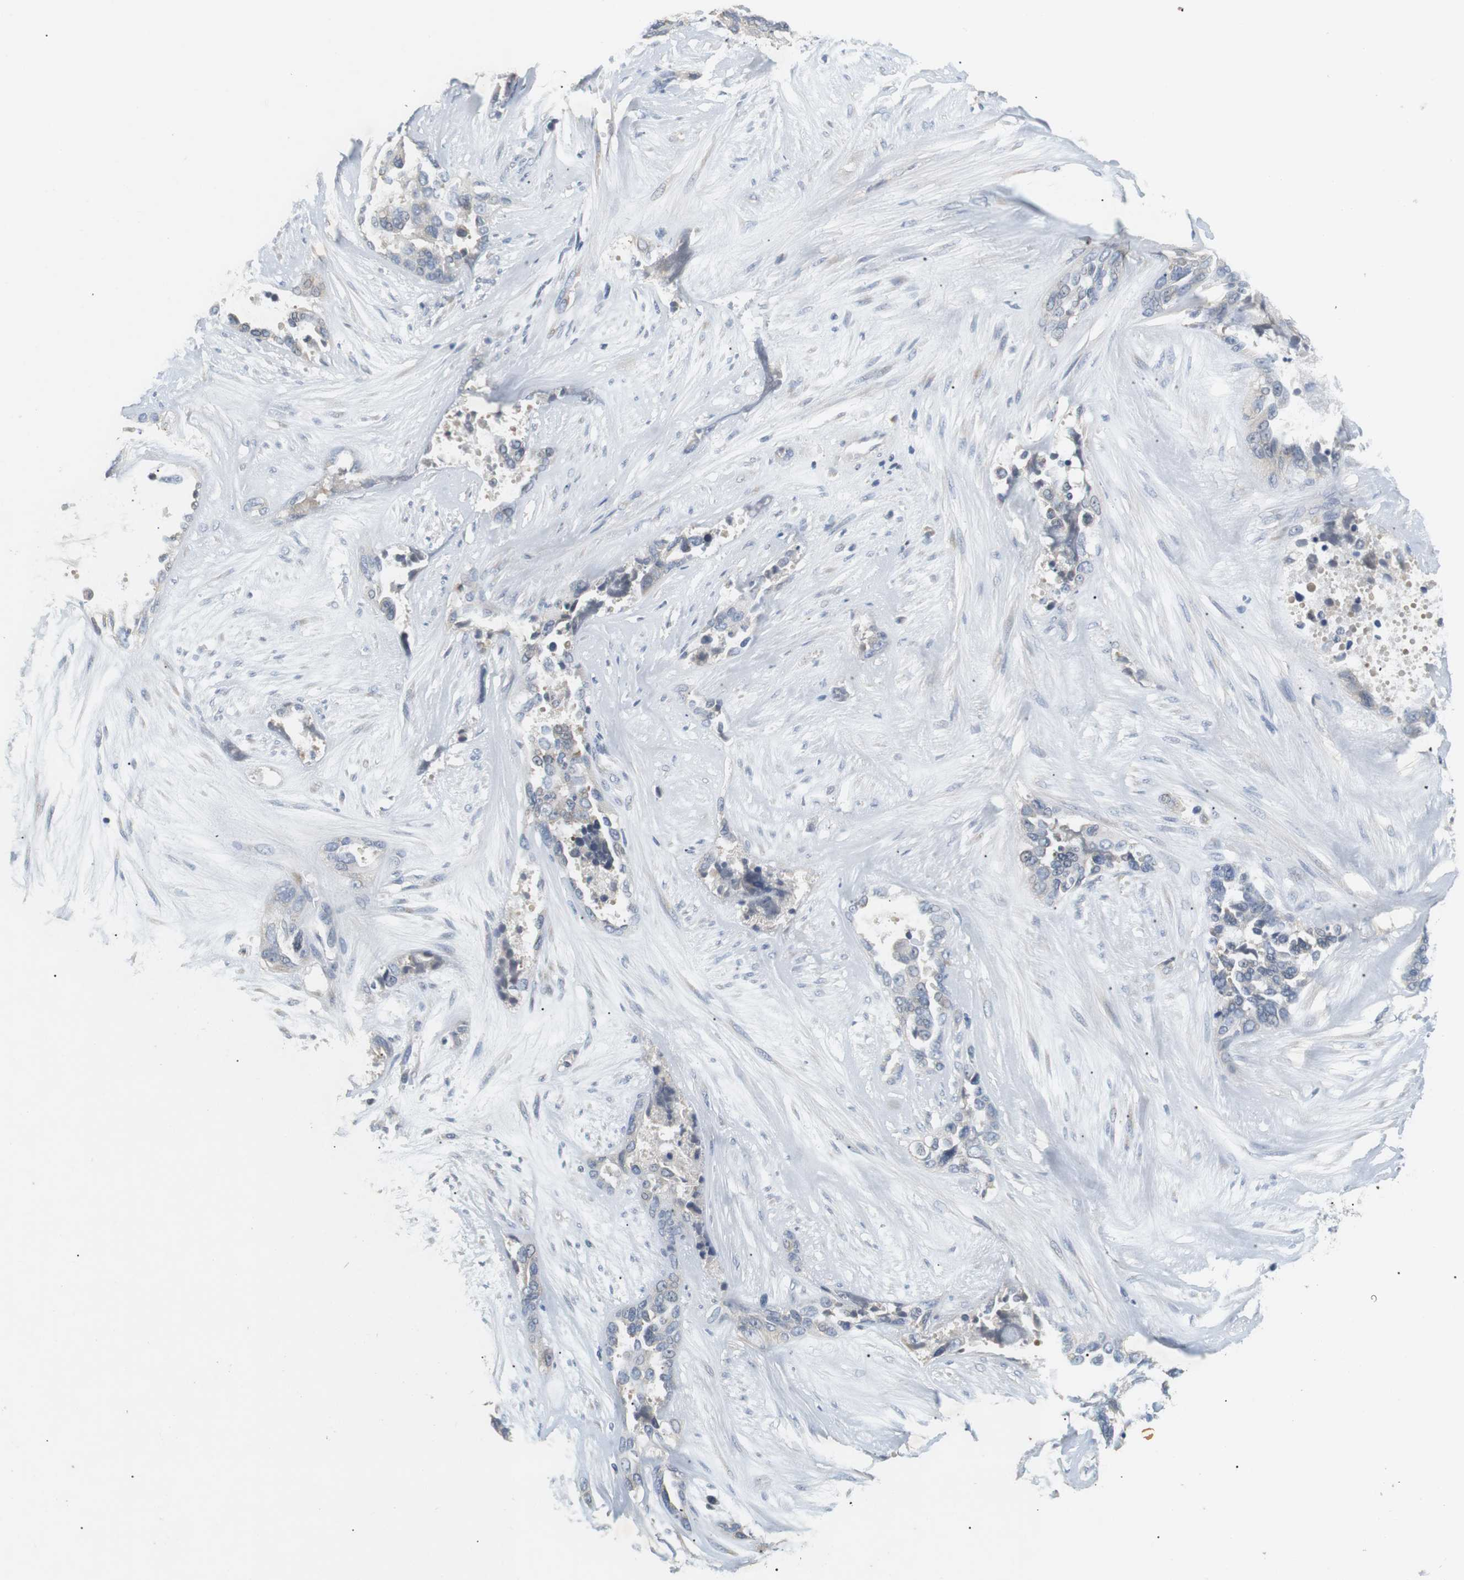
{"staining": {"intensity": "negative", "quantity": "none", "location": "none"}, "tissue": "ovarian cancer", "cell_type": "Tumor cells", "image_type": "cancer", "snomed": [{"axis": "morphology", "description": "Cystadenocarcinoma, serous, NOS"}, {"axis": "topography", "description": "Ovary"}], "caption": "Immunohistochemistry of human ovarian serous cystadenocarcinoma reveals no expression in tumor cells. (Brightfield microscopy of DAB (3,3'-diaminobenzidine) IHC at high magnification).", "gene": "EVA1C", "patient": {"sex": "female", "age": 44}}